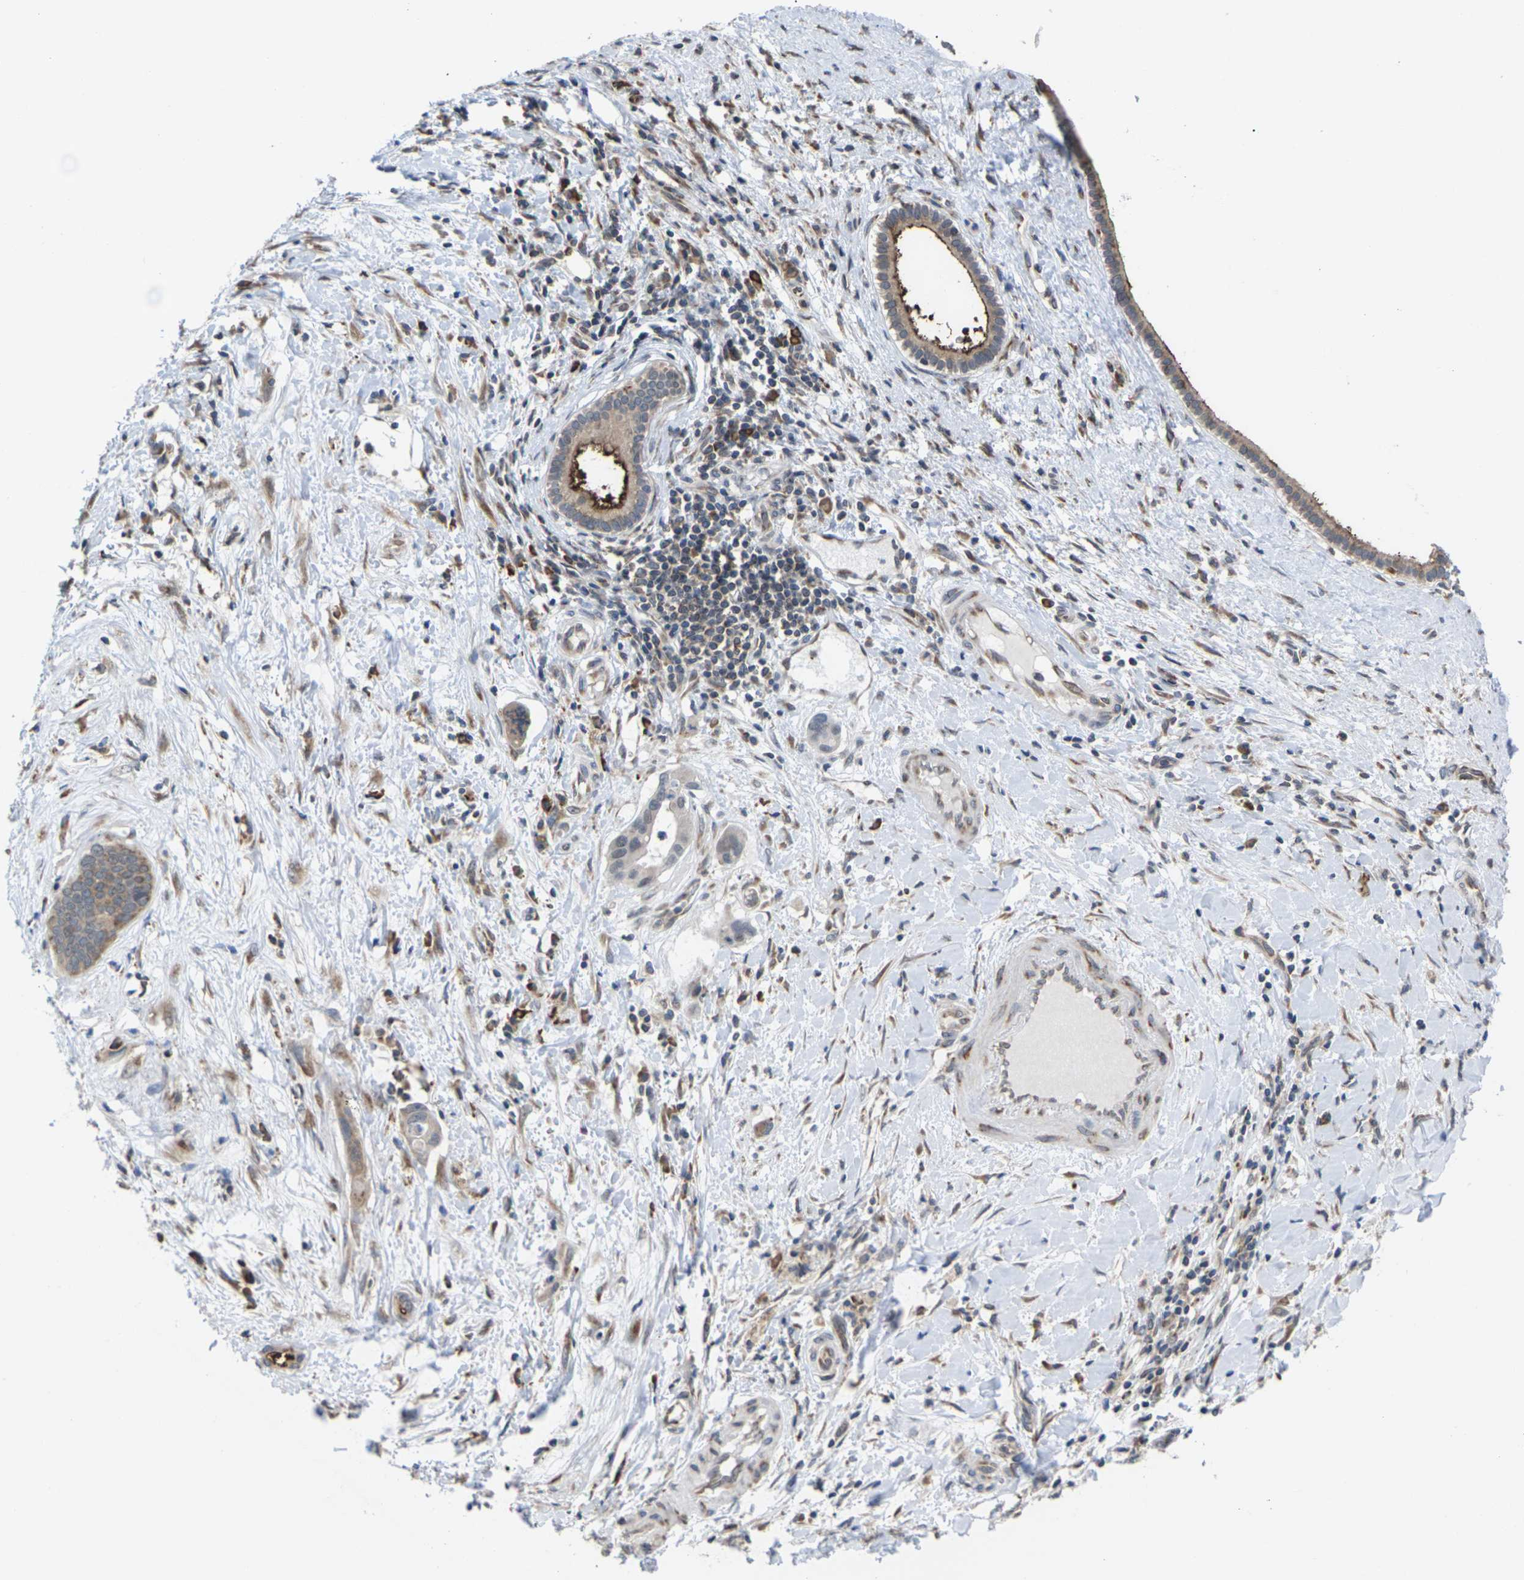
{"staining": {"intensity": "moderate", "quantity": "25%-75%", "location": "cytoplasmic/membranous"}, "tissue": "liver cancer", "cell_type": "Tumor cells", "image_type": "cancer", "snomed": [{"axis": "morphology", "description": "Cholangiocarcinoma"}, {"axis": "topography", "description": "Liver"}], "caption": "A micrograph showing moderate cytoplasmic/membranous staining in approximately 25%-75% of tumor cells in cholangiocarcinoma (liver), as visualized by brown immunohistochemical staining.", "gene": "PDZK1IP1", "patient": {"sex": "female", "age": 65}}